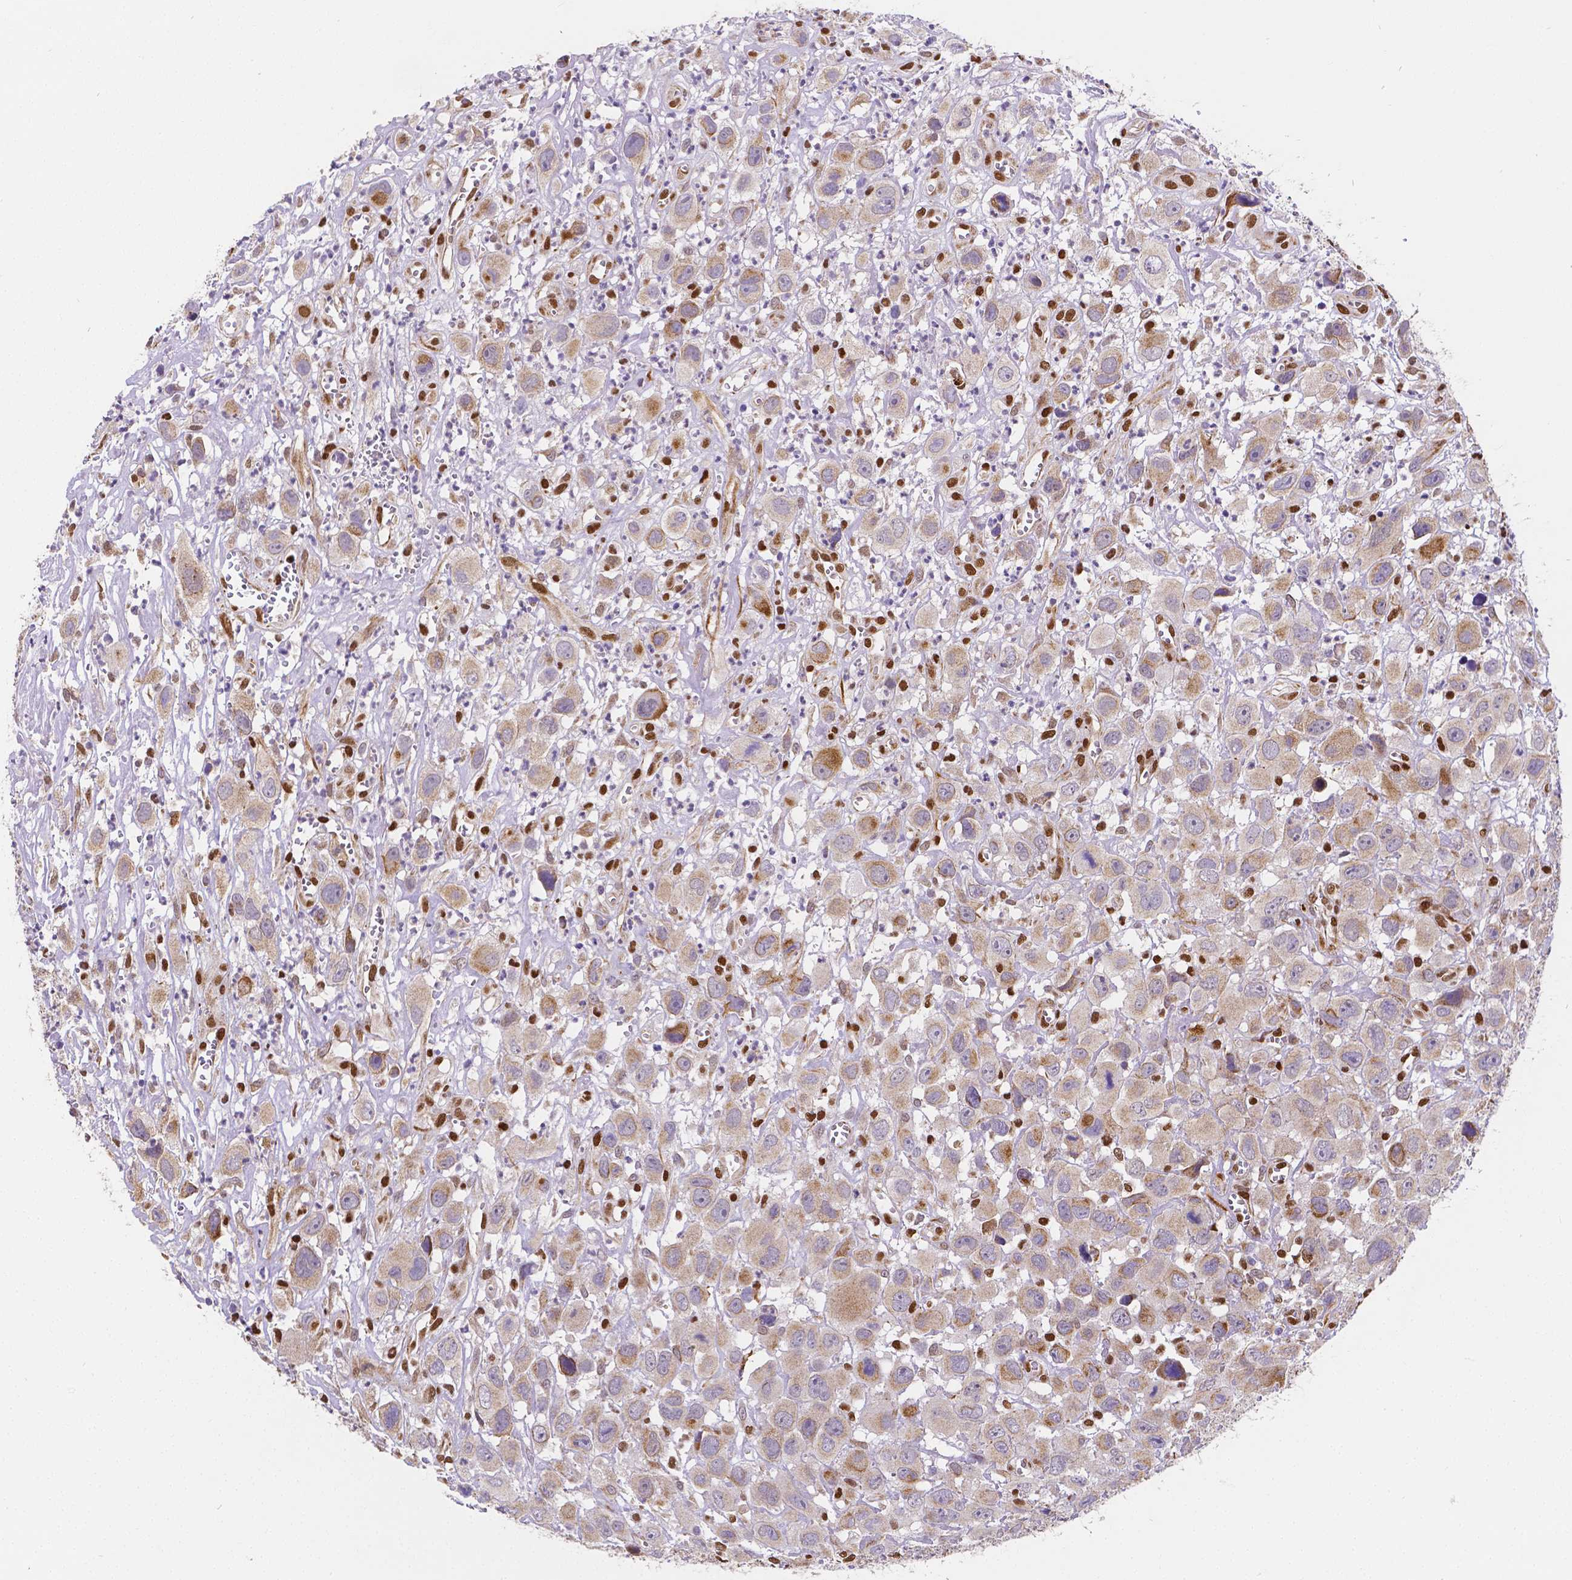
{"staining": {"intensity": "moderate", "quantity": ">75%", "location": "cytoplasmic/membranous"}, "tissue": "head and neck cancer", "cell_type": "Tumor cells", "image_type": "cancer", "snomed": [{"axis": "morphology", "description": "Squamous cell carcinoma, NOS"}, {"axis": "morphology", "description": "Squamous cell carcinoma, metastatic, NOS"}, {"axis": "topography", "description": "Oral tissue"}, {"axis": "topography", "description": "Head-Neck"}], "caption": "Immunohistochemical staining of squamous cell carcinoma (head and neck) exhibits medium levels of moderate cytoplasmic/membranous protein expression in approximately >75% of tumor cells.", "gene": "MEF2C", "patient": {"sex": "female", "age": 85}}